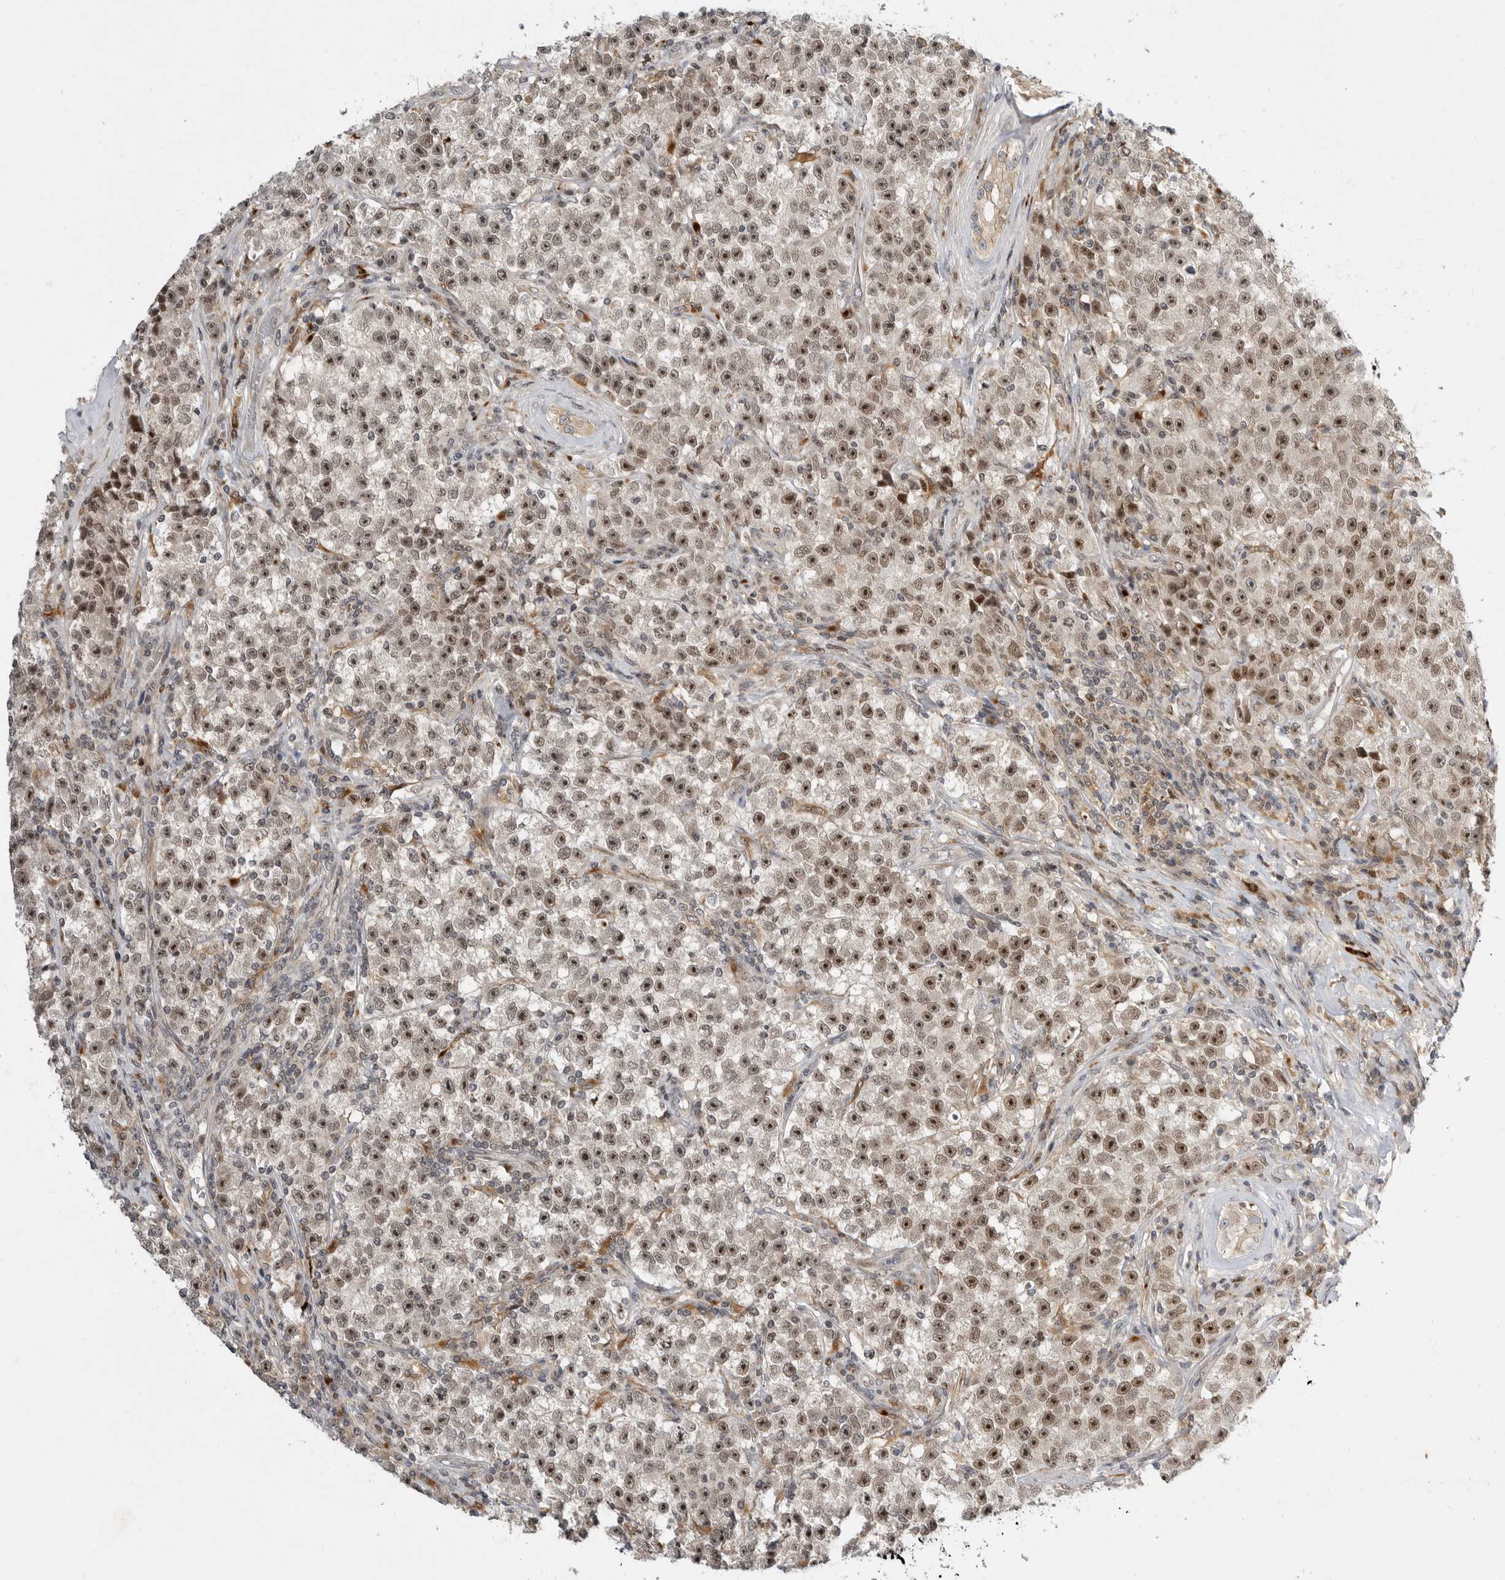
{"staining": {"intensity": "moderate", "quantity": ">75%", "location": "nuclear"}, "tissue": "testis cancer", "cell_type": "Tumor cells", "image_type": "cancer", "snomed": [{"axis": "morphology", "description": "Seminoma, NOS"}, {"axis": "topography", "description": "Testis"}], "caption": "An image of seminoma (testis) stained for a protein reveals moderate nuclear brown staining in tumor cells. The staining is performed using DAB (3,3'-diaminobenzidine) brown chromogen to label protein expression. The nuclei are counter-stained blue using hematoxylin.", "gene": "CSNK1G3", "patient": {"sex": "male", "age": 22}}